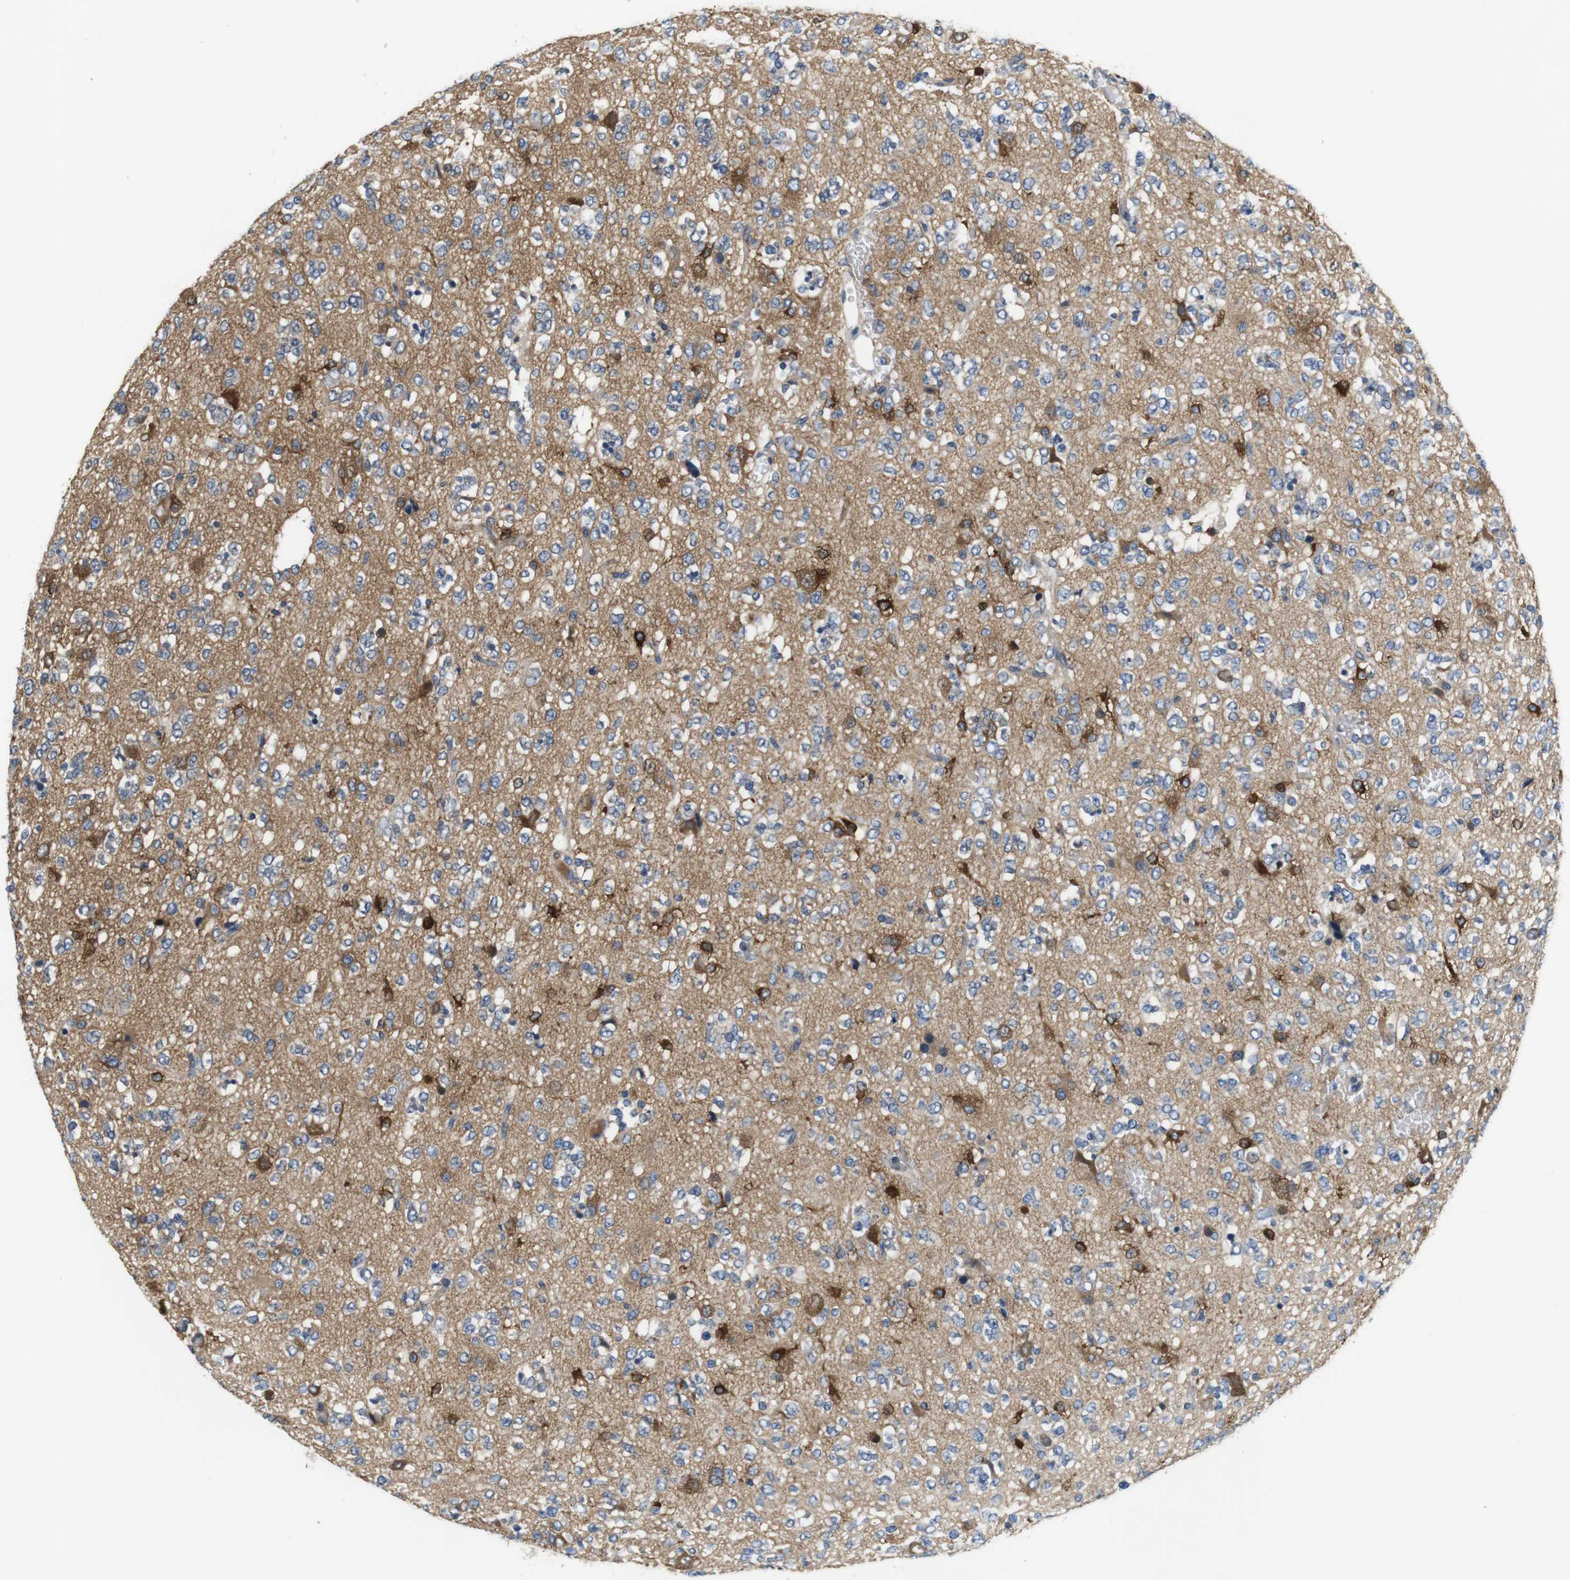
{"staining": {"intensity": "strong", "quantity": "<25%", "location": "cytoplasmic/membranous"}, "tissue": "glioma", "cell_type": "Tumor cells", "image_type": "cancer", "snomed": [{"axis": "morphology", "description": "Glioma, malignant, Low grade"}, {"axis": "topography", "description": "Brain"}], "caption": "Human glioma stained for a protein (brown) reveals strong cytoplasmic/membranous positive positivity in approximately <25% of tumor cells.", "gene": "DCLK1", "patient": {"sex": "male", "age": 38}}